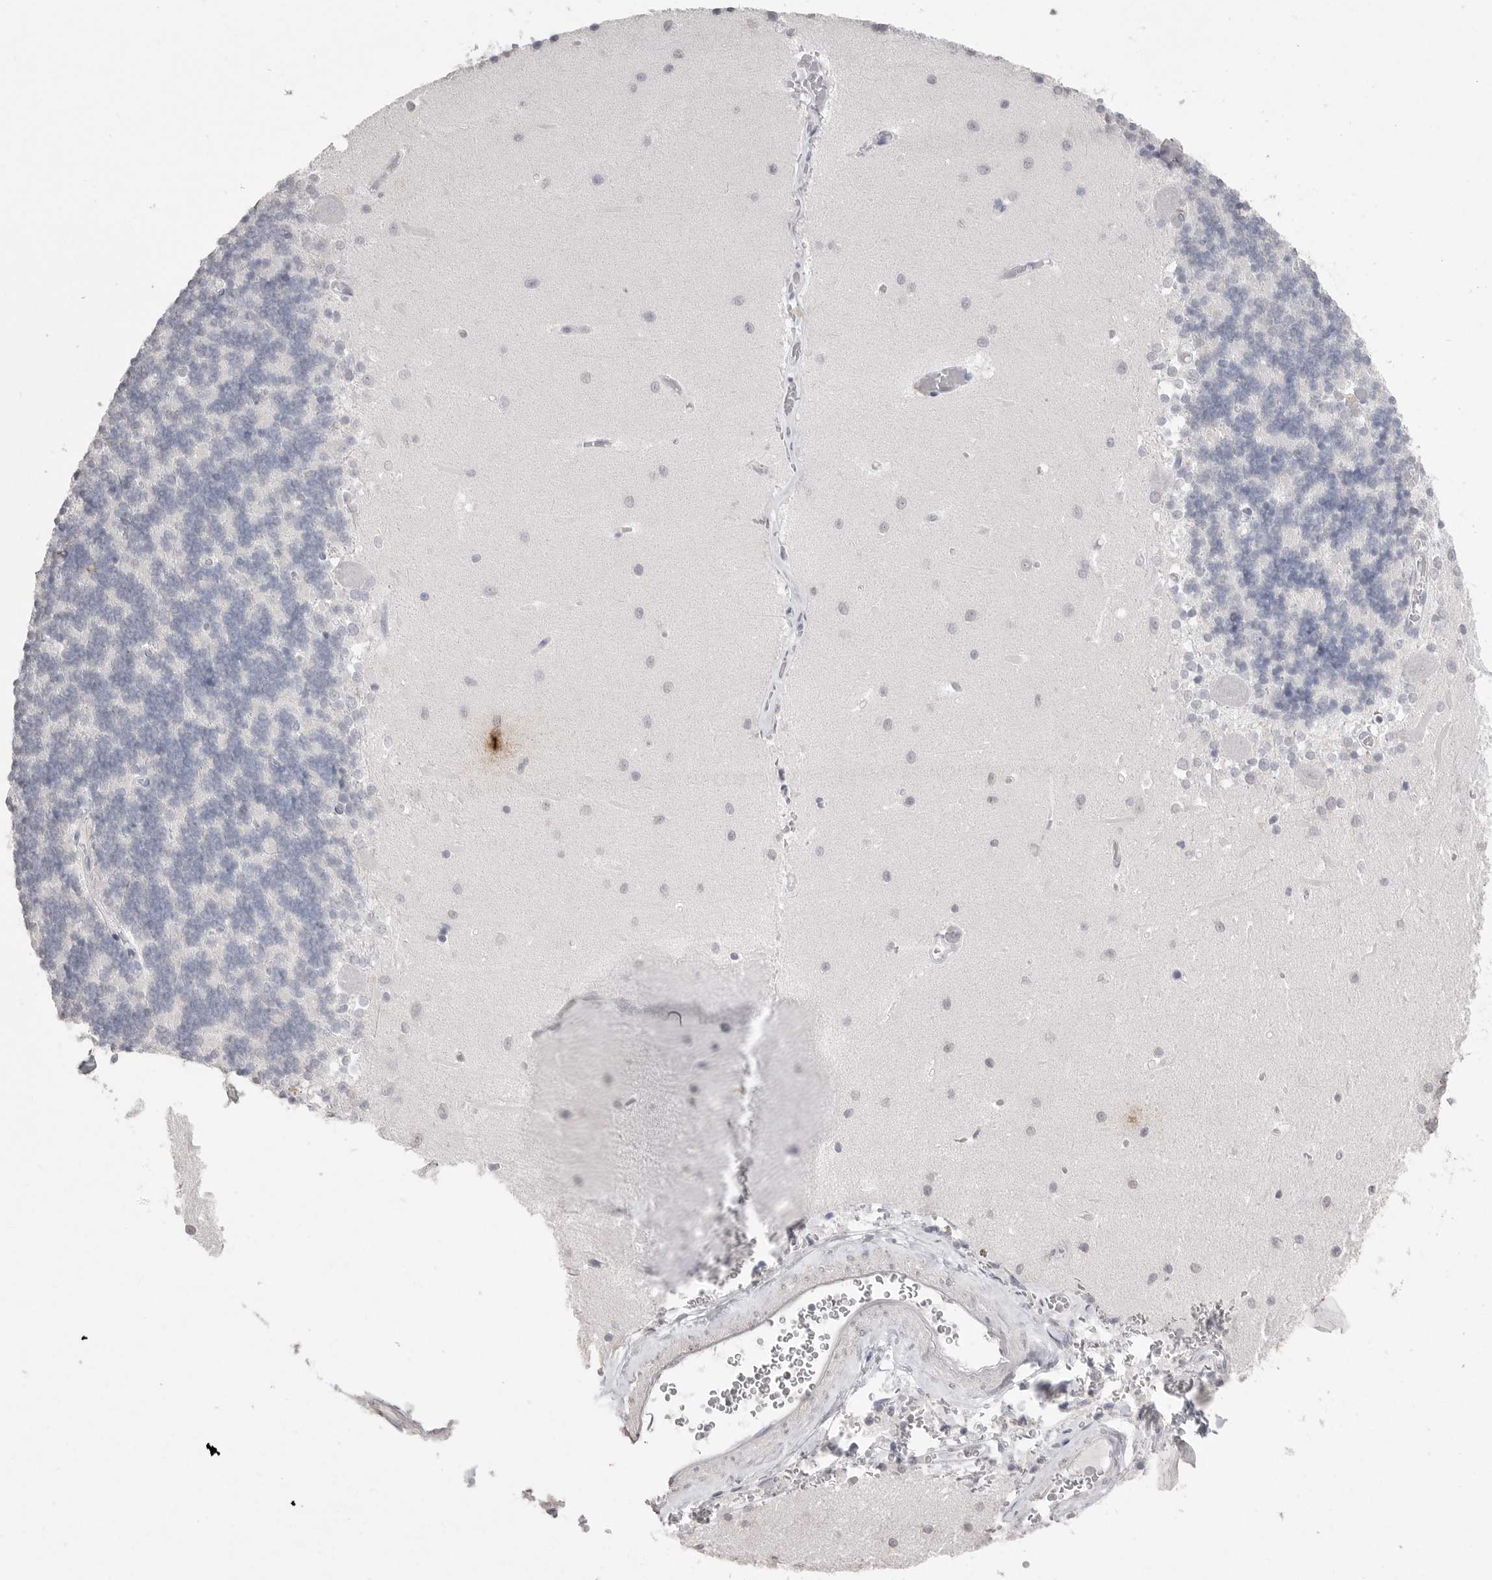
{"staining": {"intensity": "negative", "quantity": "none", "location": "none"}, "tissue": "cerebellum", "cell_type": "Cells in granular layer", "image_type": "normal", "snomed": [{"axis": "morphology", "description": "Normal tissue, NOS"}, {"axis": "topography", "description": "Cerebellum"}], "caption": "Cerebellum stained for a protein using immunohistochemistry shows no positivity cells in granular layer.", "gene": "ICAM5", "patient": {"sex": "male", "age": 37}}